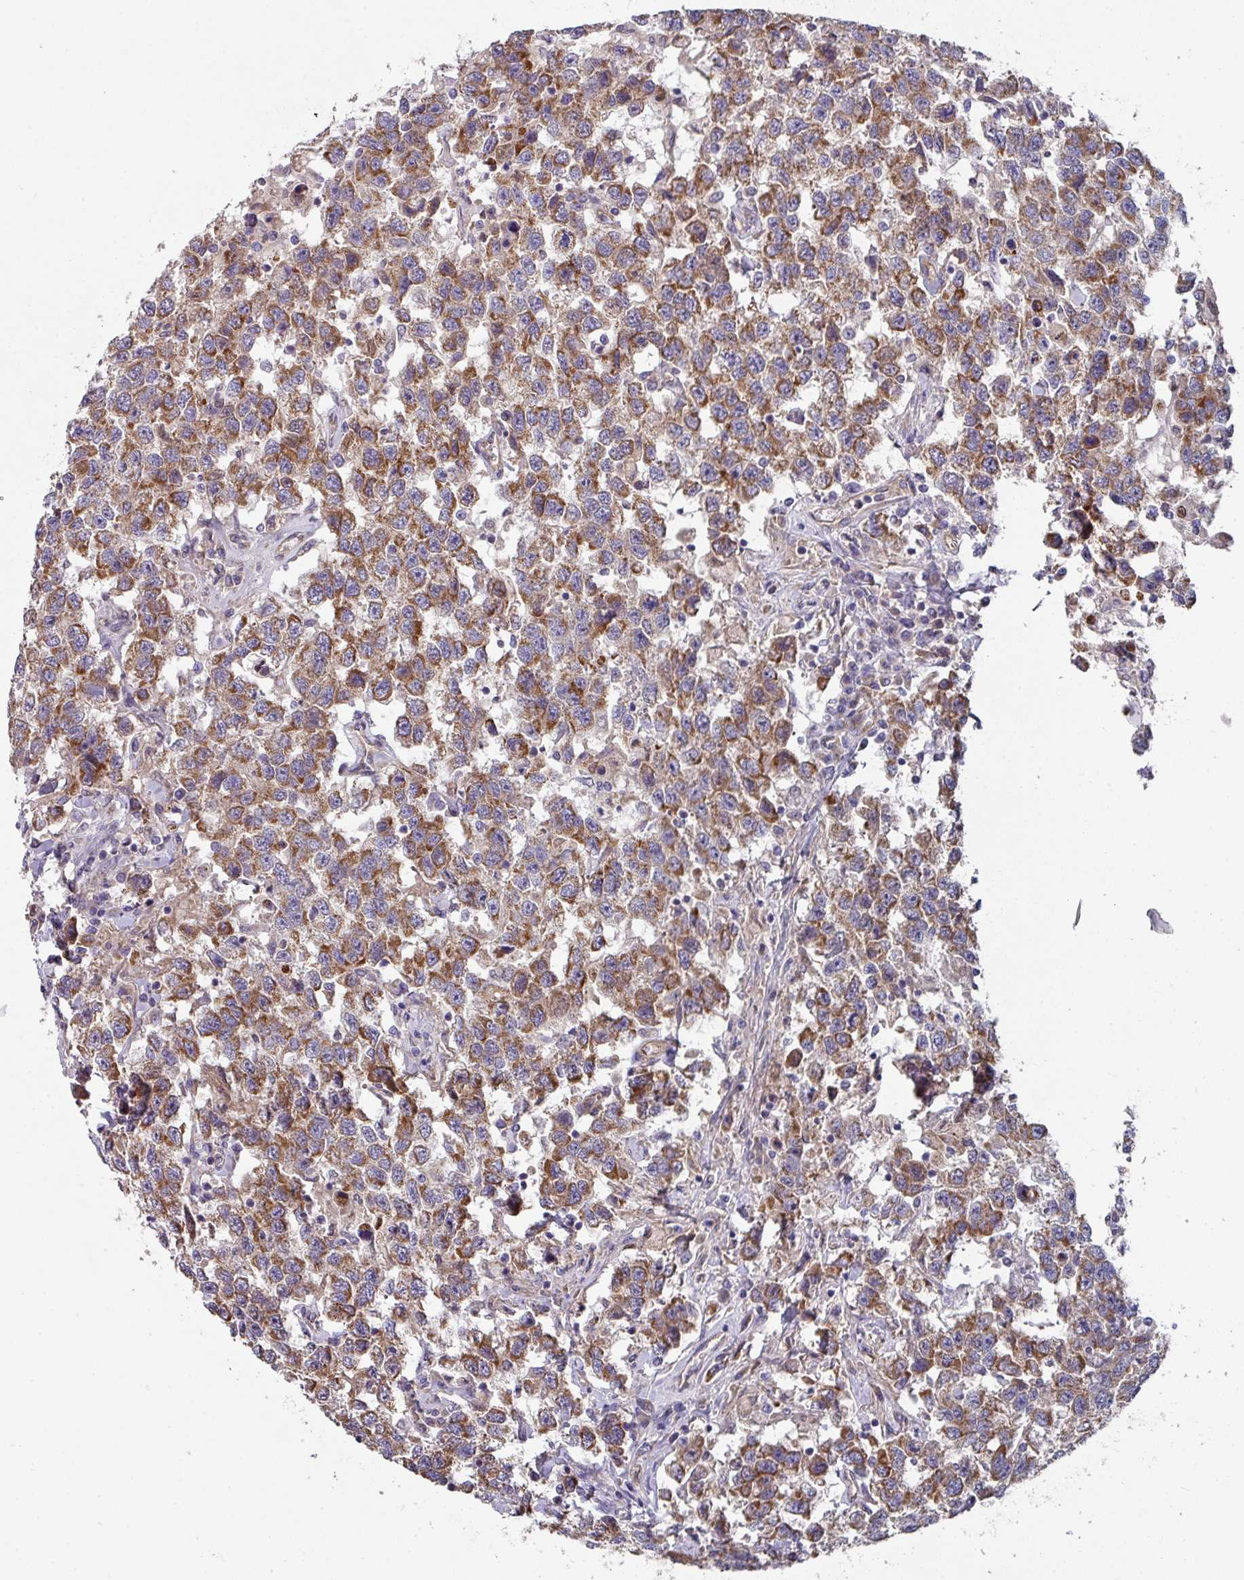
{"staining": {"intensity": "strong", "quantity": ">75%", "location": "cytoplasmic/membranous"}, "tissue": "testis cancer", "cell_type": "Tumor cells", "image_type": "cancer", "snomed": [{"axis": "morphology", "description": "Seminoma, NOS"}, {"axis": "topography", "description": "Testis"}], "caption": "Protein staining exhibits strong cytoplasmic/membranous expression in approximately >75% of tumor cells in seminoma (testis).", "gene": "DCAF12L2", "patient": {"sex": "male", "age": 41}}